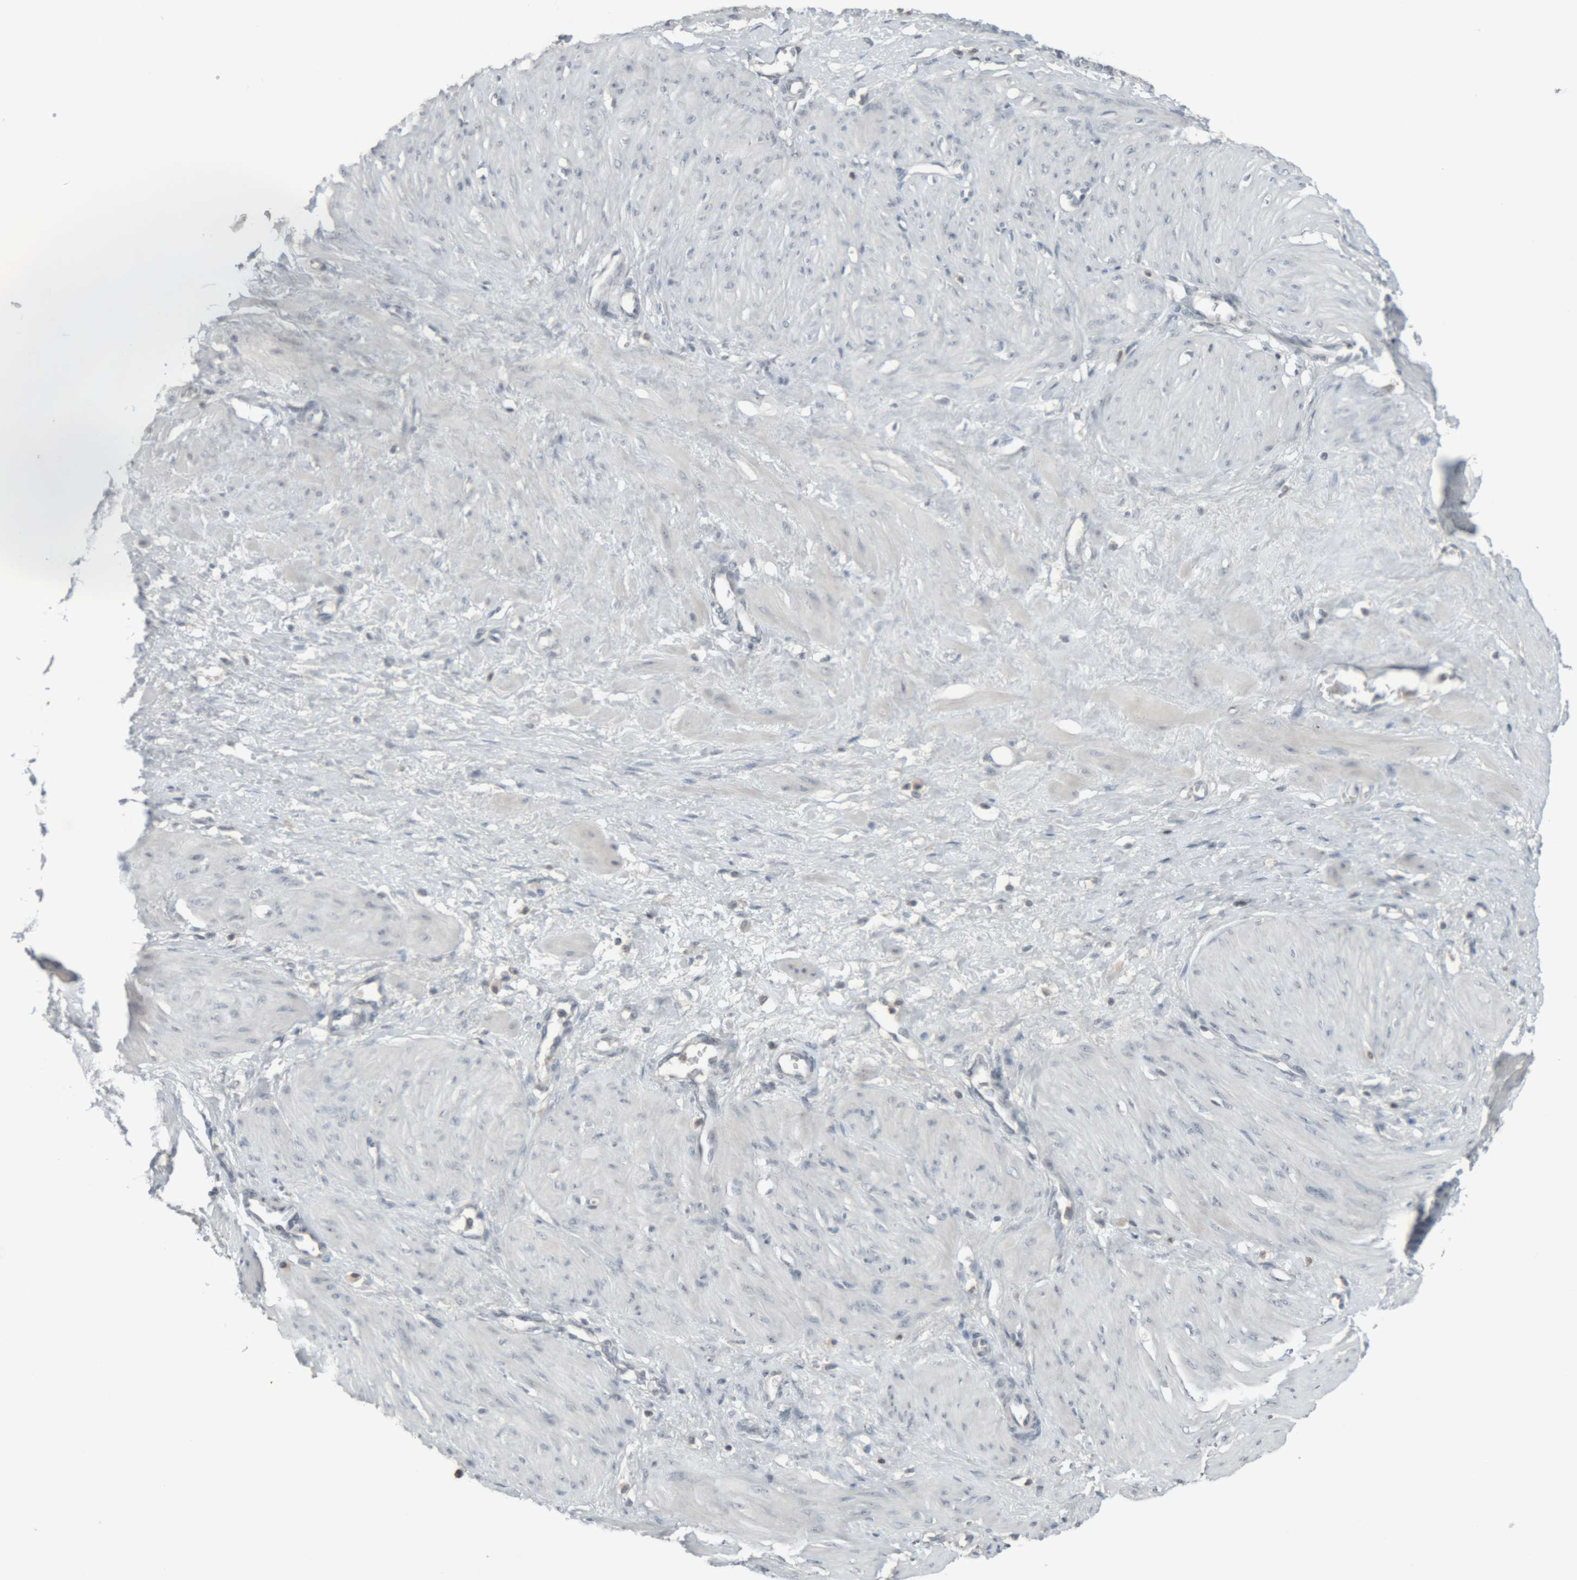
{"staining": {"intensity": "weak", "quantity": "<25%", "location": "cytoplasmic/membranous"}, "tissue": "smooth muscle", "cell_type": "Smooth muscle cells", "image_type": "normal", "snomed": [{"axis": "morphology", "description": "Normal tissue, NOS"}, {"axis": "topography", "description": "Endometrium"}], "caption": "A high-resolution image shows immunohistochemistry staining of normal smooth muscle, which displays no significant positivity in smooth muscle cells. Nuclei are stained in blue.", "gene": "RPF1", "patient": {"sex": "female", "age": 33}}